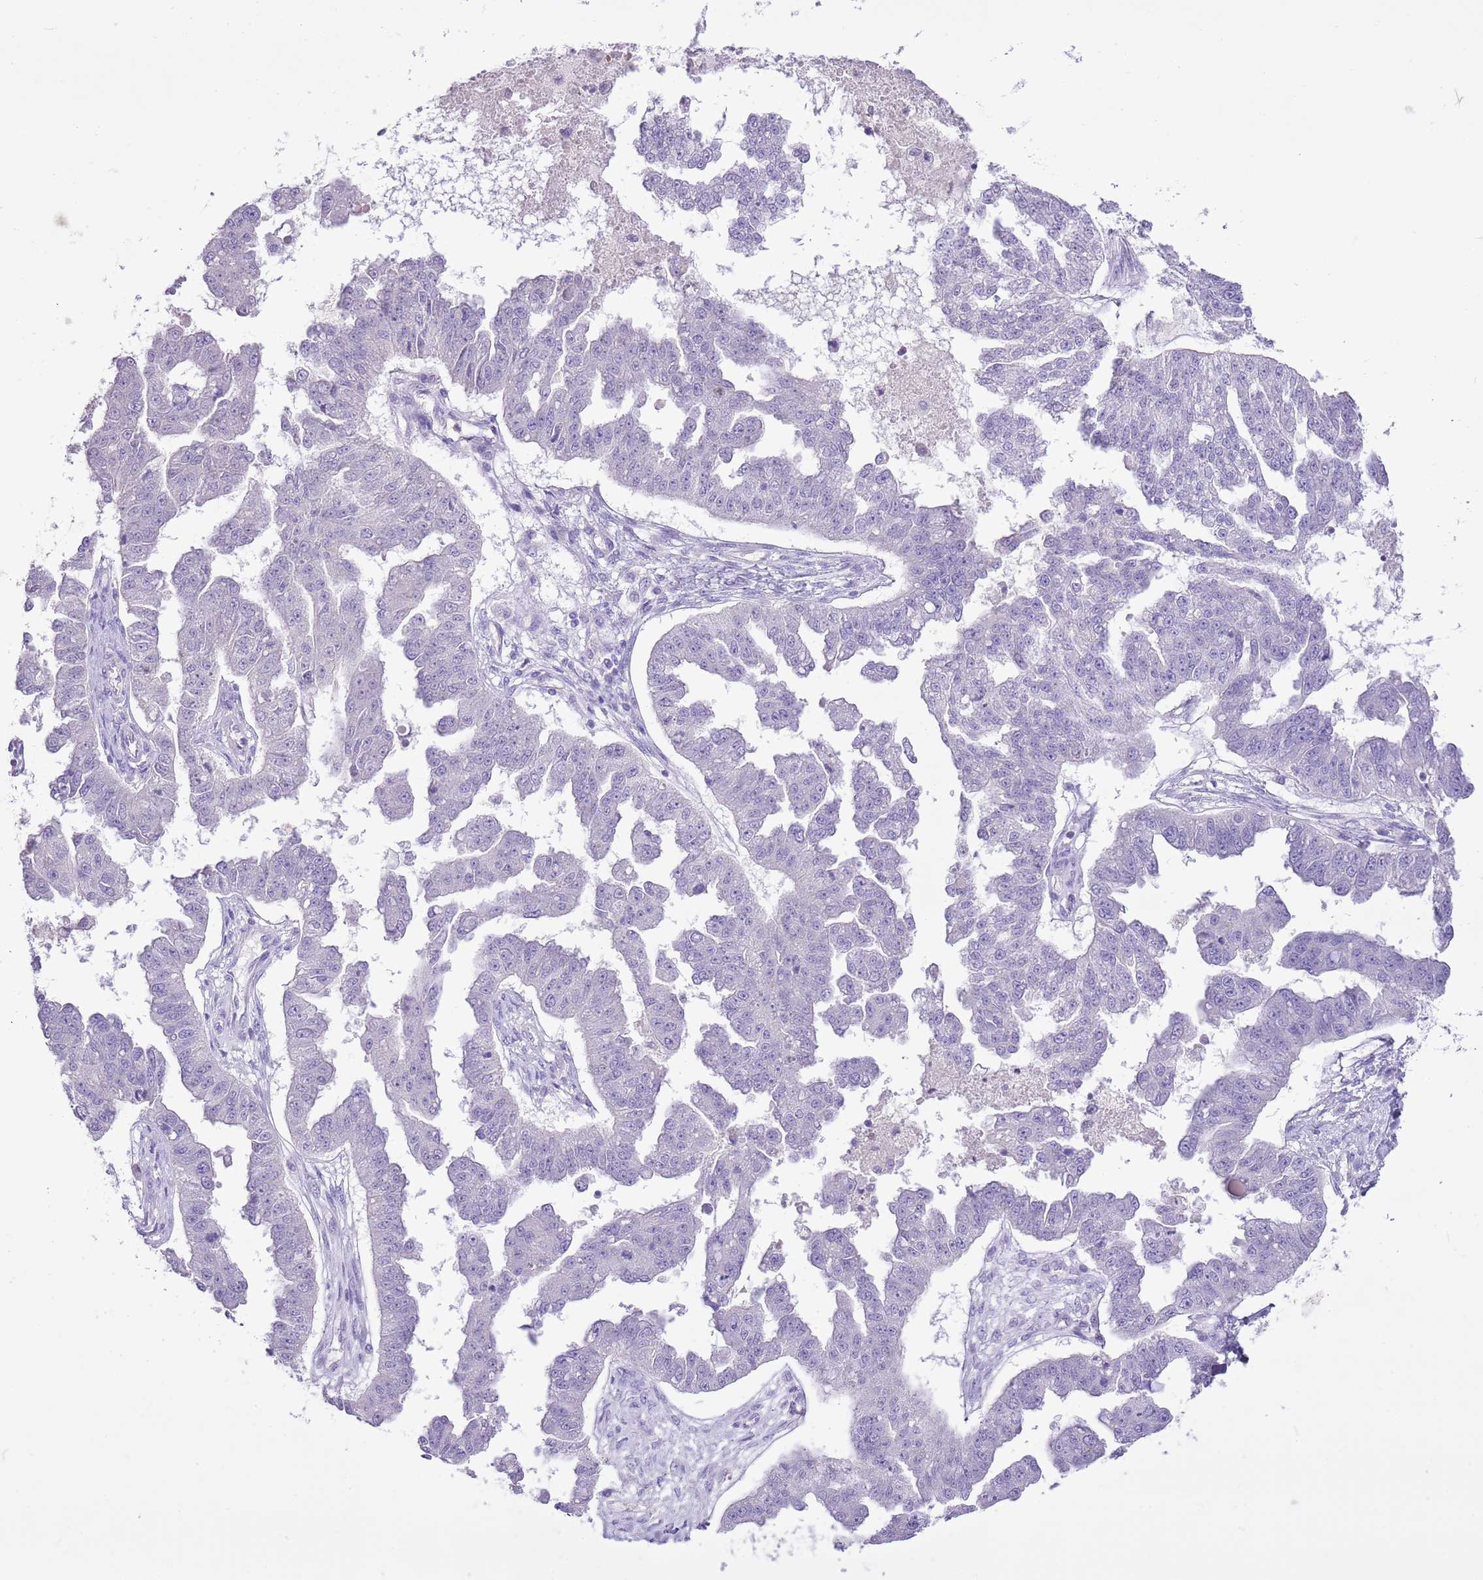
{"staining": {"intensity": "negative", "quantity": "none", "location": "none"}, "tissue": "ovarian cancer", "cell_type": "Tumor cells", "image_type": "cancer", "snomed": [{"axis": "morphology", "description": "Cystadenocarcinoma, serous, NOS"}, {"axis": "topography", "description": "Ovary"}], "caption": "IHC of human ovarian cancer reveals no expression in tumor cells.", "gene": "XPO7", "patient": {"sex": "female", "age": 58}}